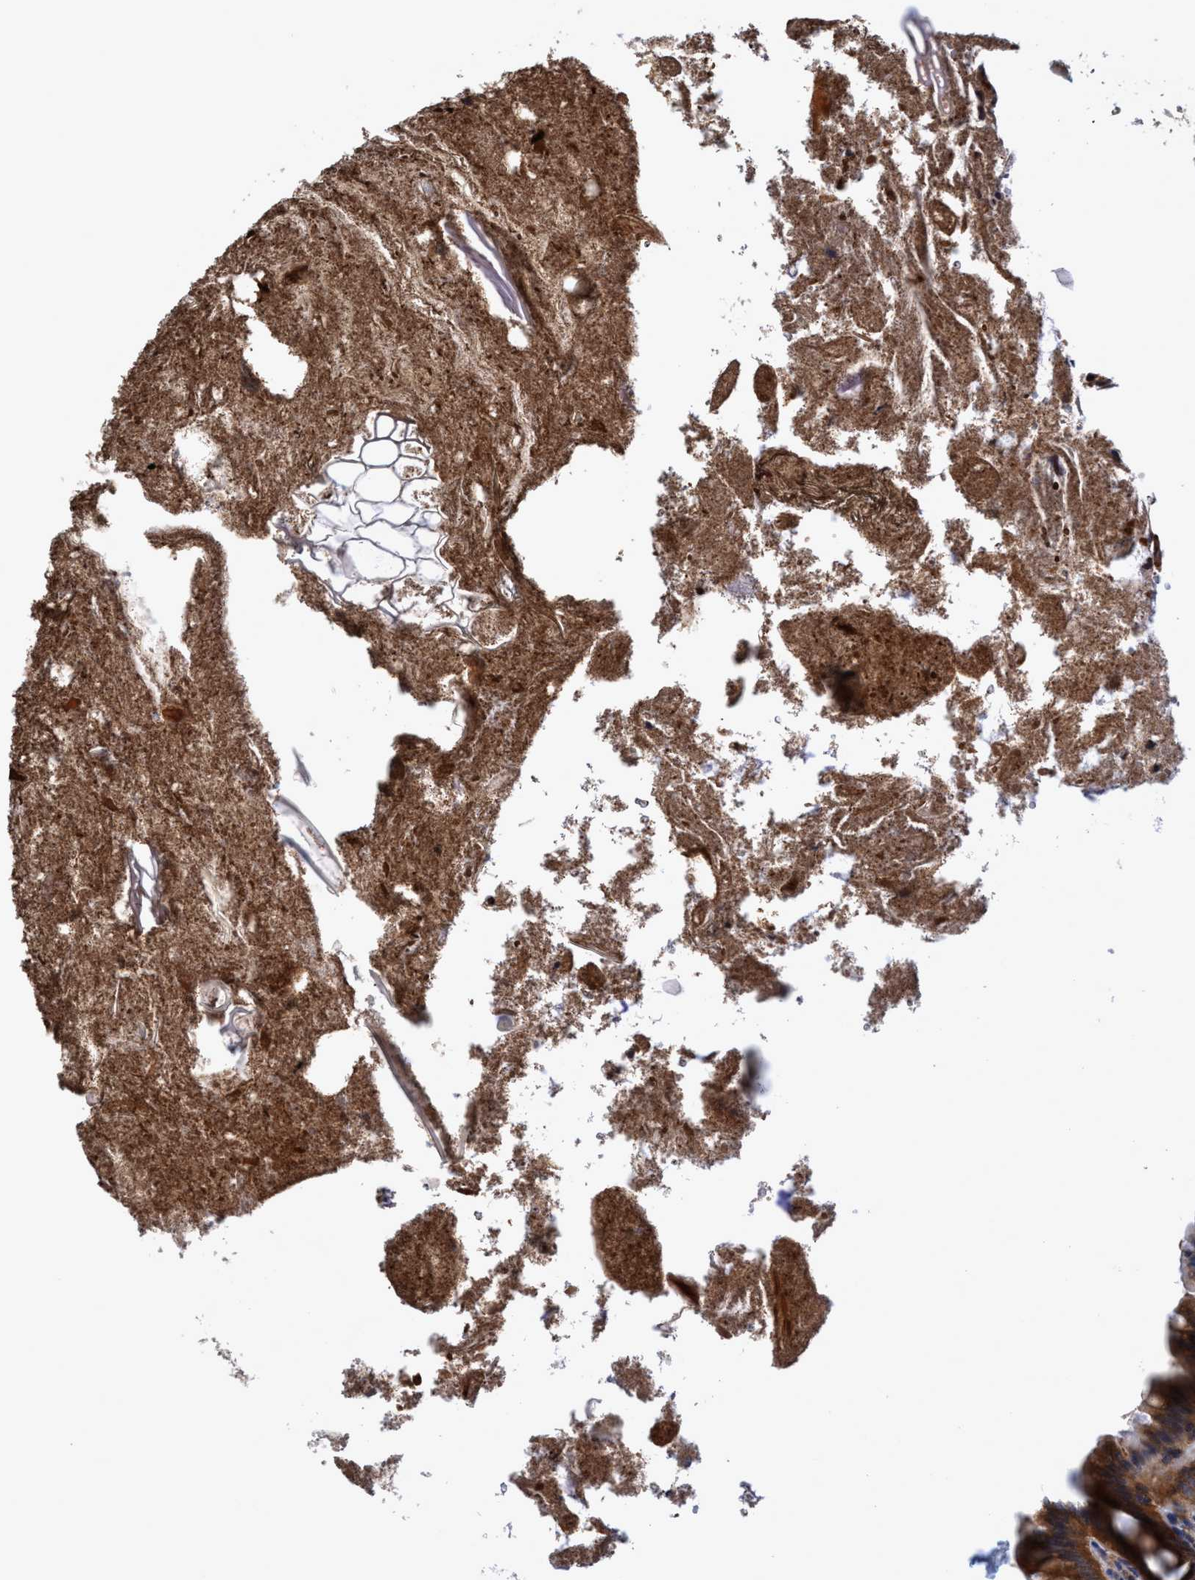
{"staining": {"intensity": "strong", "quantity": ">75%", "location": "cytoplasmic/membranous"}, "tissue": "appendix", "cell_type": "Glandular cells", "image_type": "normal", "snomed": [{"axis": "morphology", "description": "Normal tissue, NOS"}, {"axis": "topography", "description": "Appendix"}], "caption": "Glandular cells show high levels of strong cytoplasmic/membranous positivity in approximately >75% of cells in normal appendix. (DAB (3,3'-diaminobenzidine) IHC, brown staining for protein, blue staining for nuclei).", "gene": "CALCOCO2", "patient": {"sex": "male", "age": 52}}